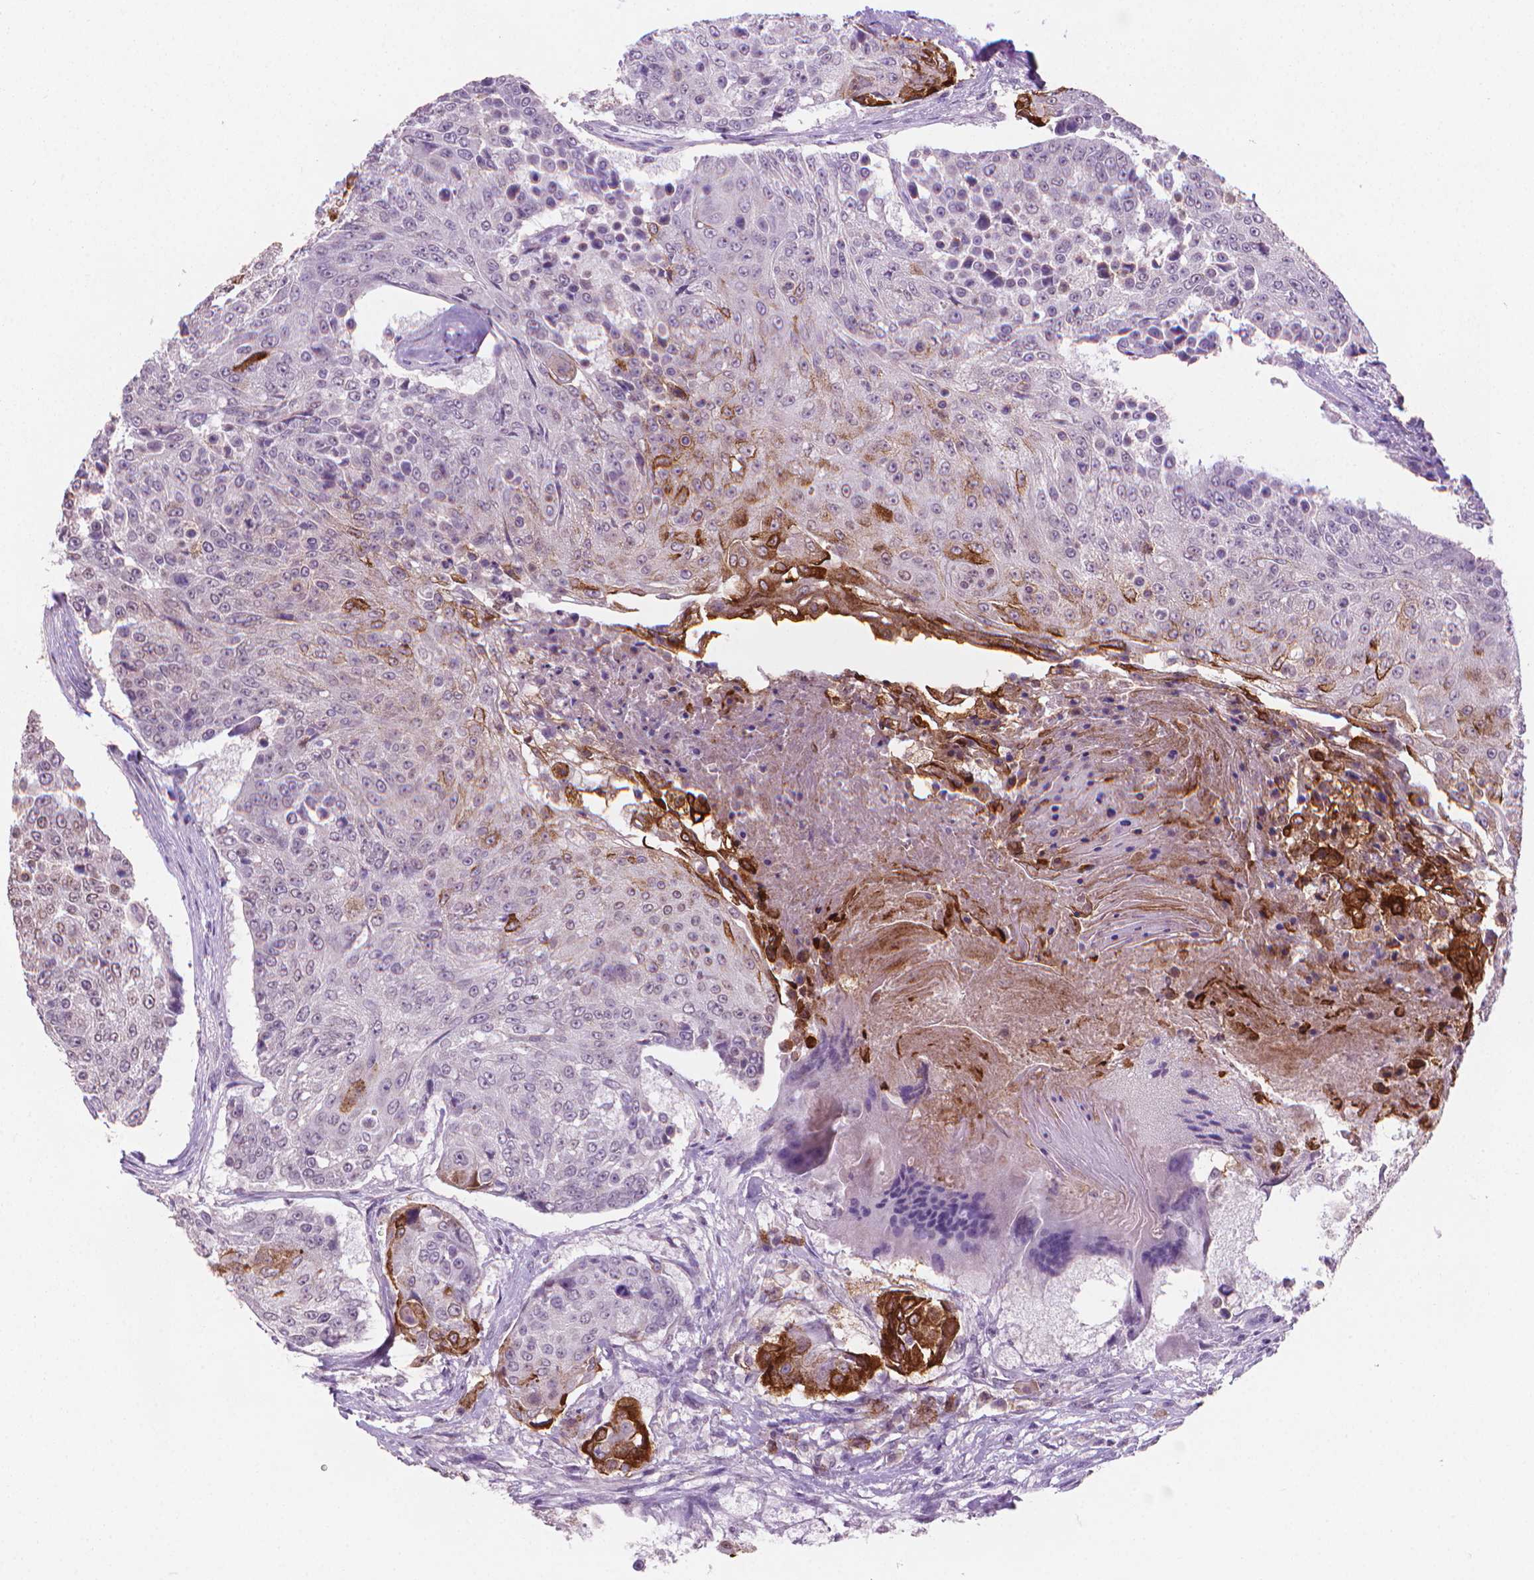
{"staining": {"intensity": "strong", "quantity": "<25%", "location": "cytoplasmic/membranous"}, "tissue": "urothelial cancer", "cell_type": "Tumor cells", "image_type": "cancer", "snomed": [{"axis": "morphology", "description": "Urothelial carcinoma, High grade"}, {"axis": "topography", "description": "Urinary bladder"}], "caption": "DAB (3,3'-diaminobenzidine) immunohistochemical staining of human high-grade urothelial carcinoma demonstrates strong cytoplasmic/membranous protein positivity in approximately <25% of tumor cells.", "gene": "MUC1", "patient": {"sex": "female", "age": 63}}